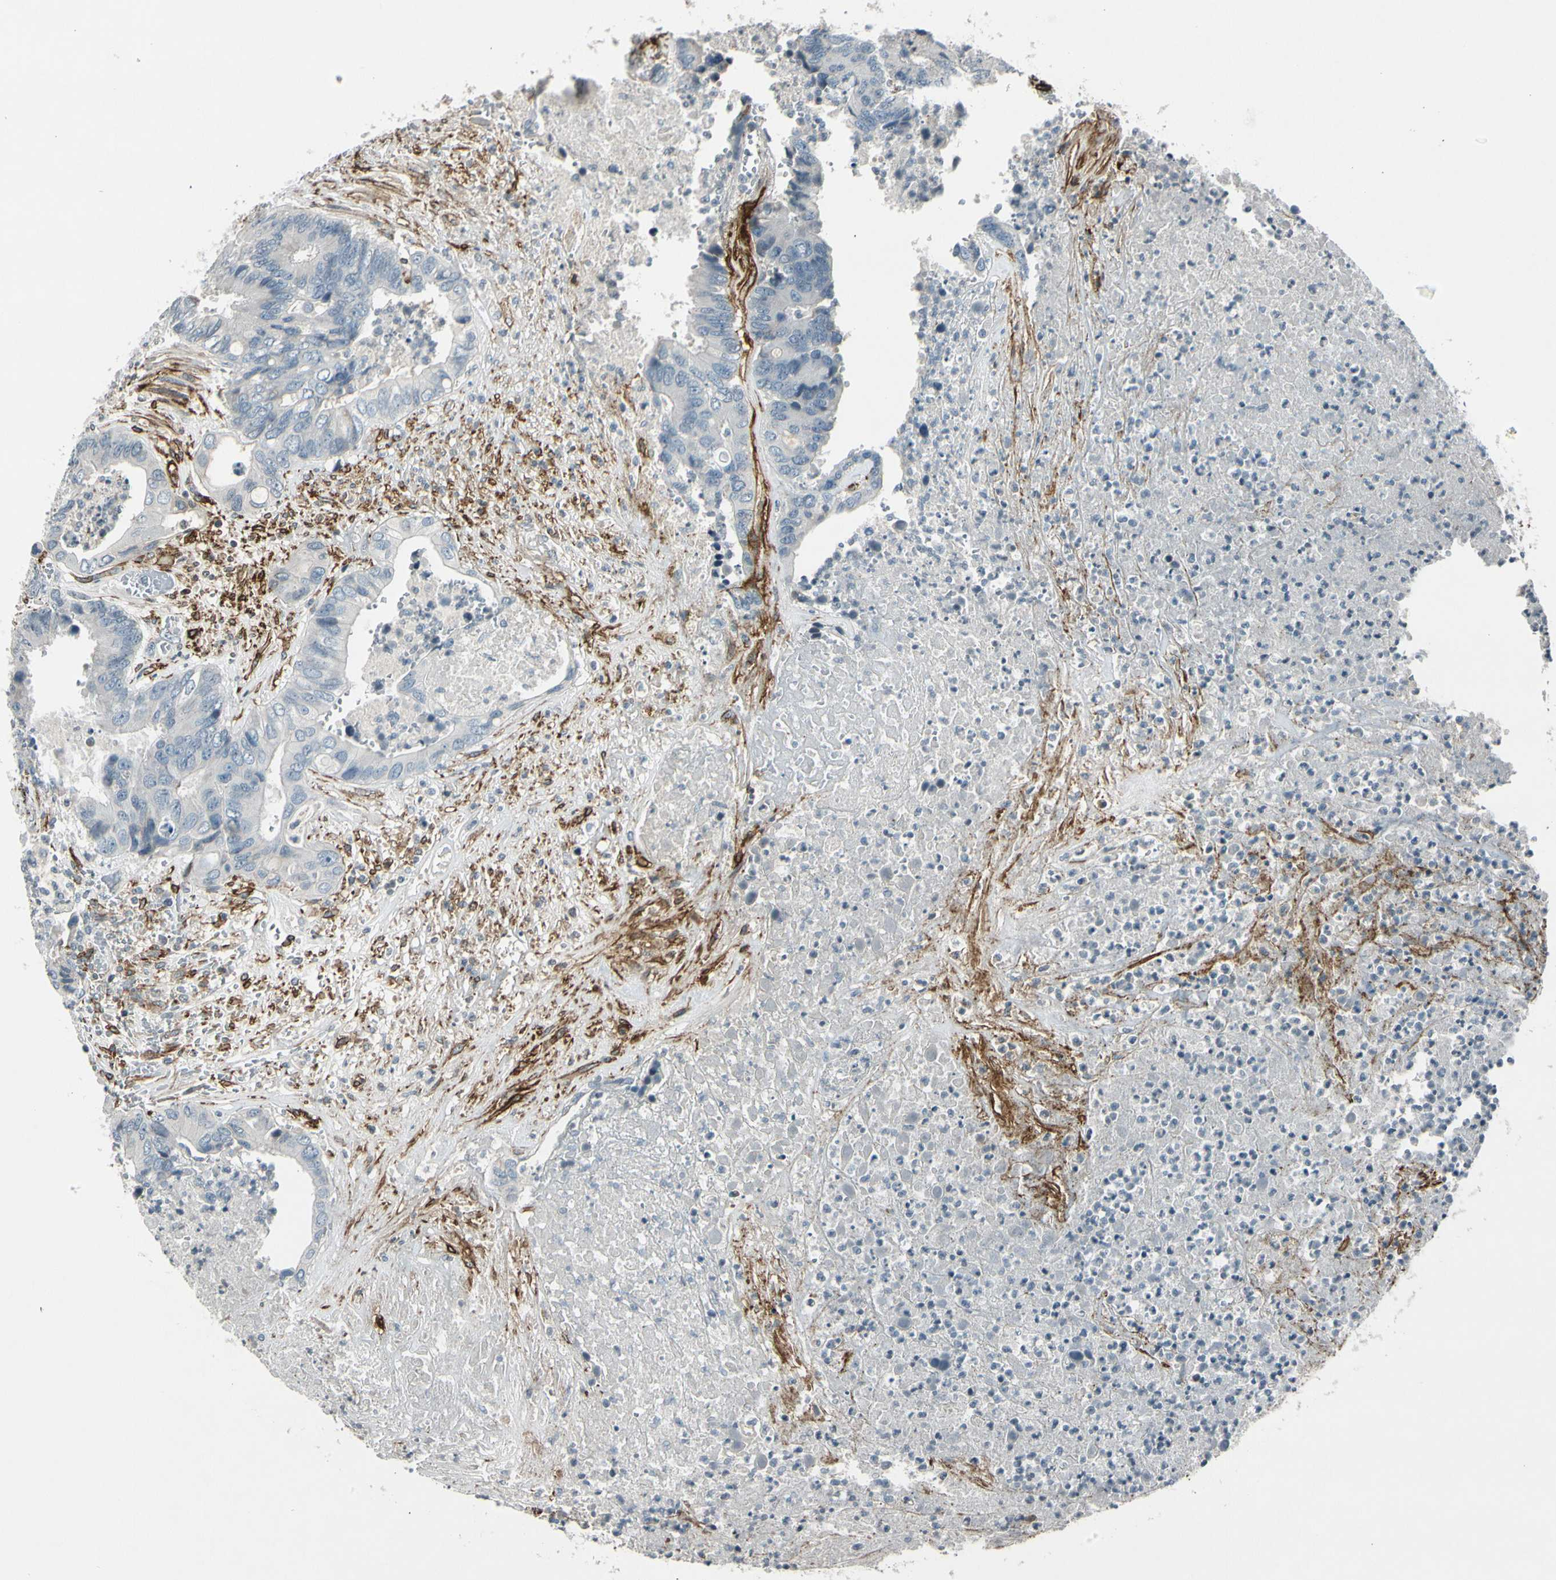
{"staining": {"intensity": "negative", "quantity": "none", "location": "none"}, "tissue": "colorectal cancer", "cell_type": "Tumor cells", "image_type": "cancer", "snomed": [{"axis": "morphology", "description": "Adenocarcinoma, NOS"}, {"axis": "topography", "description": "Rectum"}], "caption": "Colorectal cancer was stained to show a protein in brown. There is no significant positivity in tumor cells.", "gene": "PDPN", "patient": {"sex": "male", "age": 55}}